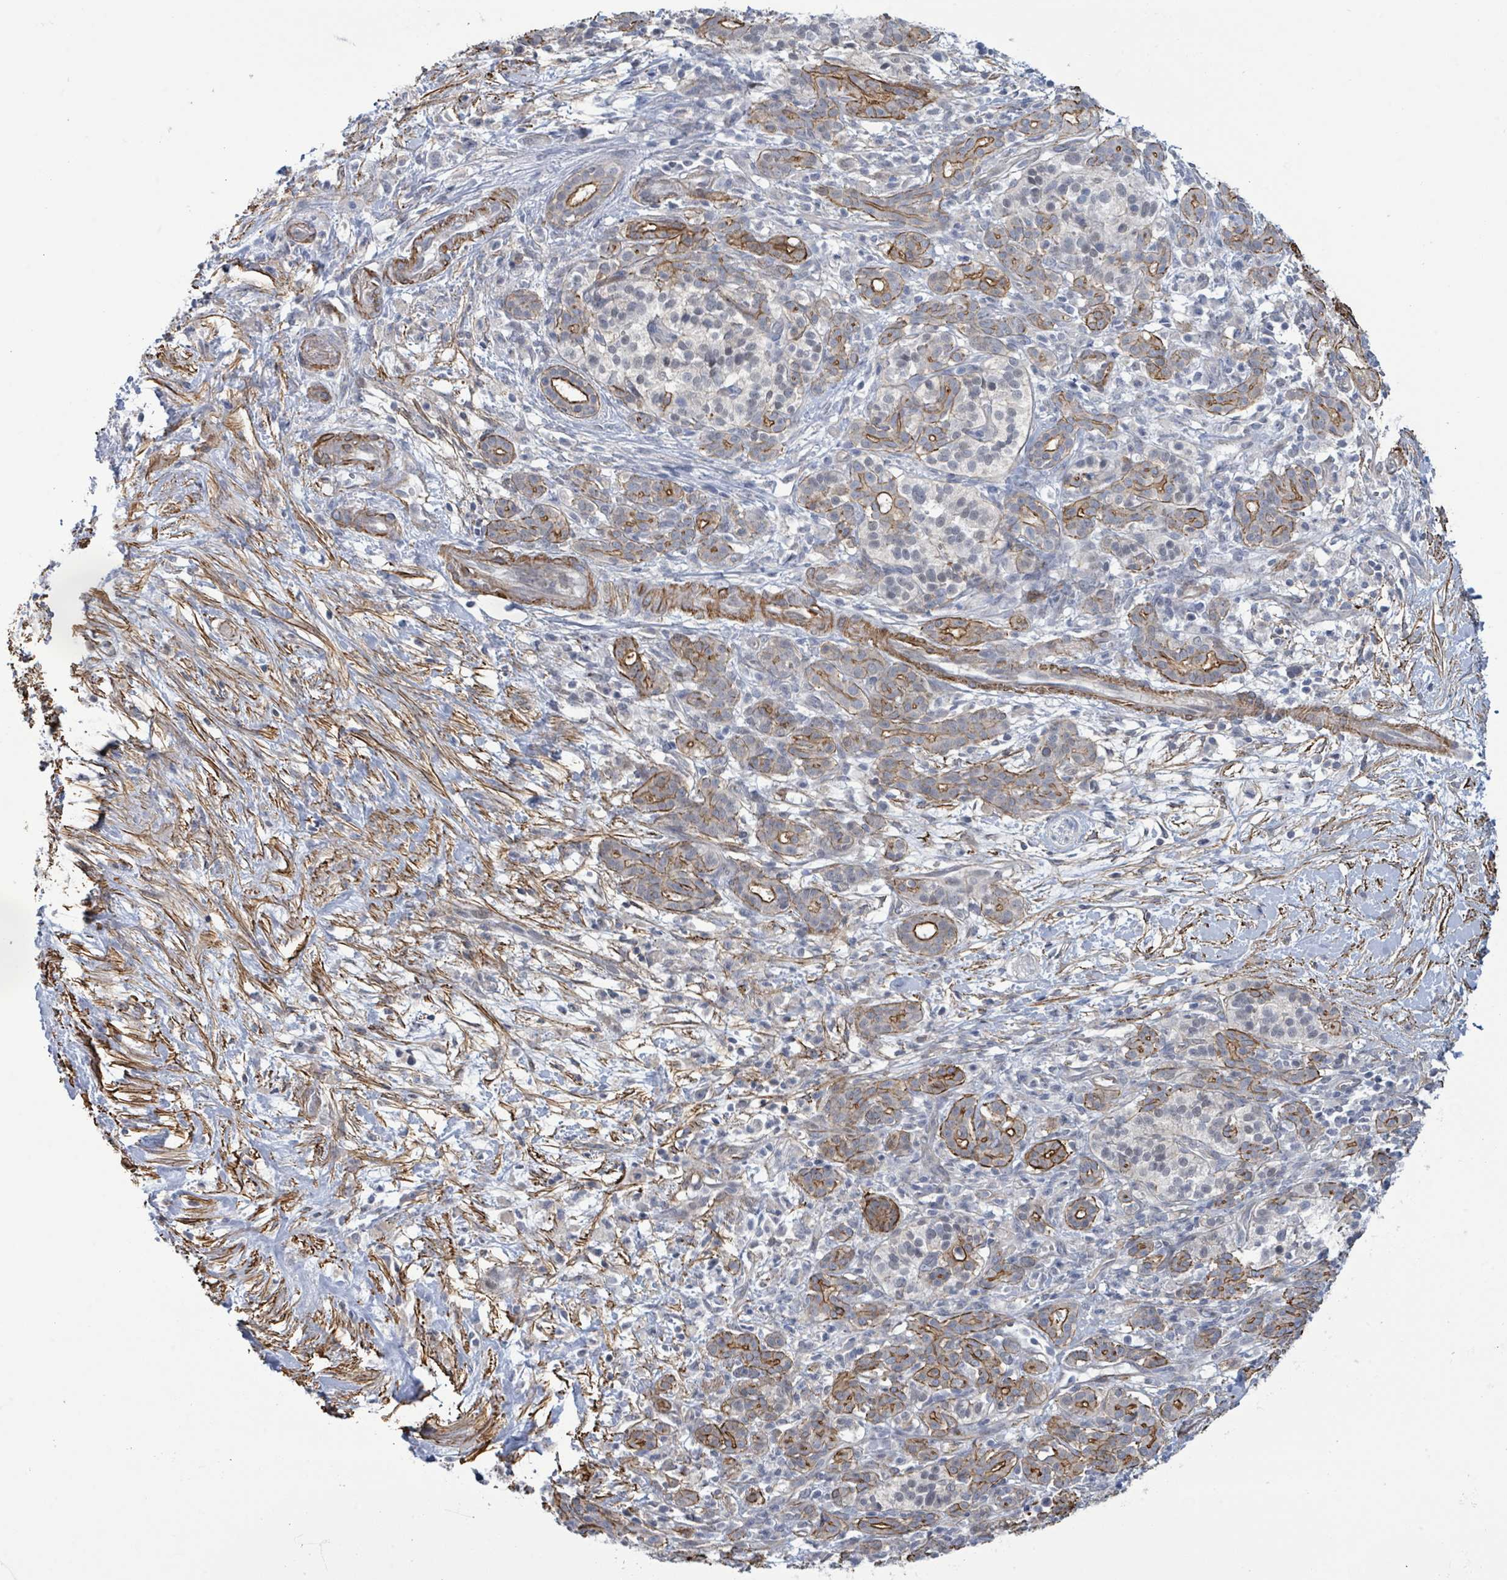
{"staining": {"intensity": "moderate", "quantity": ">75%", "location": "cytoplasmic/membranous"}, "tissue": "pancreatic cancer", "cell_type": "Tumor cells", "image_type": "cancer", "snomed": [{"axis": "morphology", "description": "Adenocarcinoma, NOS"}, {"axis": "topography", "description": "Pancreas"}], "caption": "Protein staining reveals moderate cytoplasmic/membranous expression in about >75% of tumor cells in pancreatic cancer (adenocarcinoma).", "gene": "DMRTC1B", "patient": {"sex": "male", "age": 44}}